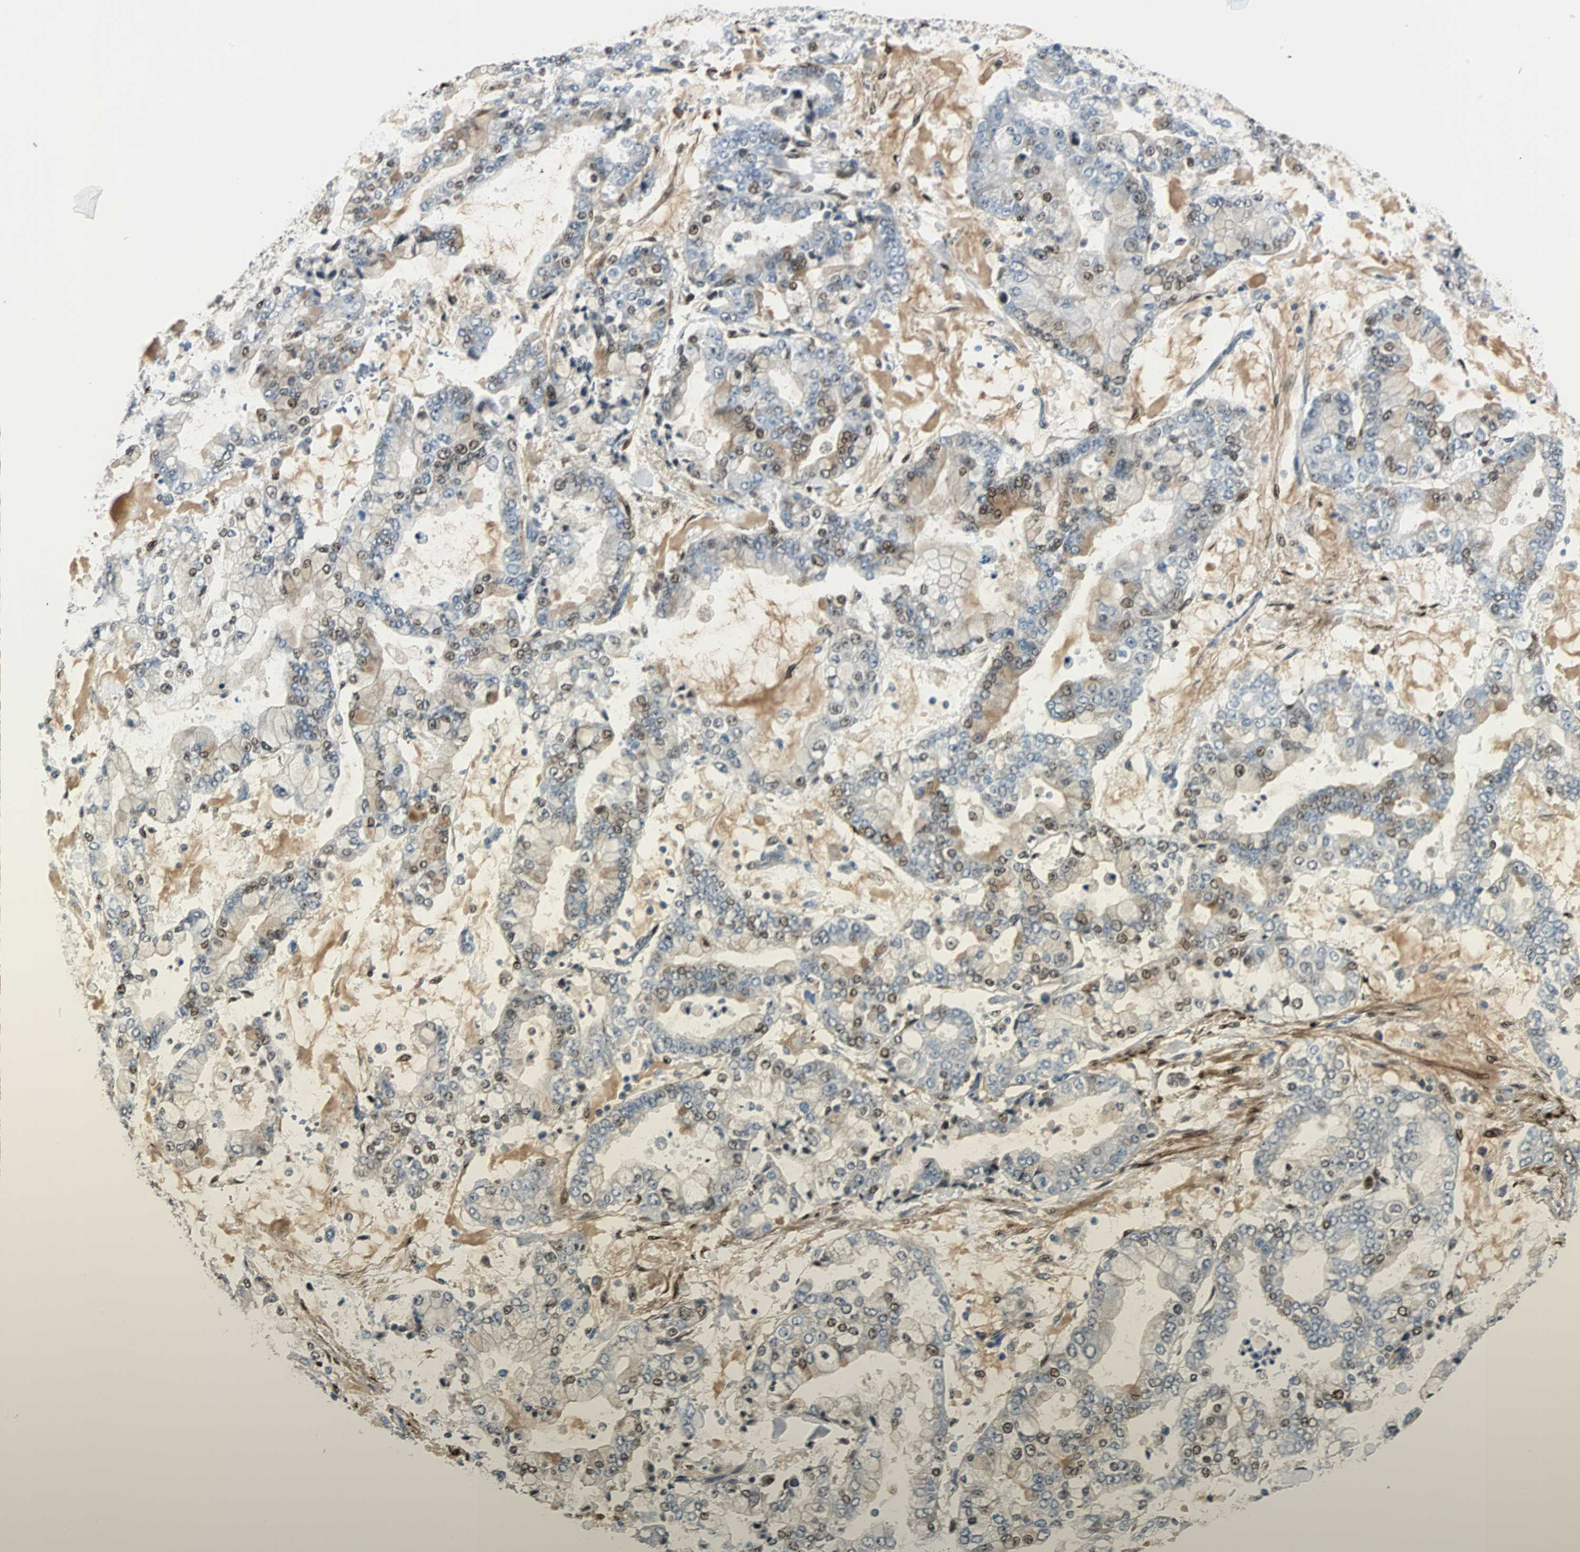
{"staining": {"intensity": "moderate", "quantity": "<25%", "location": "cytoplasmic/membranous,nuclear"}, "tissue": "stomach cancer", "cell_type": "Tumor cells", "image_type": "cancer", "snomed": [{"axis": "morphology", "description": "Adenocarcinoma, NOS"}, {"axis": "topography", "description": "Stomach"}], "caption": "Human stomach cancer stained for a protein (brown) shows moderate cytoplasmic/membranous and nuclear positive staining in approximately <25% of tumor cells.", "gene": "FHL2", "patient": {"sex": "male", "age": 76}}